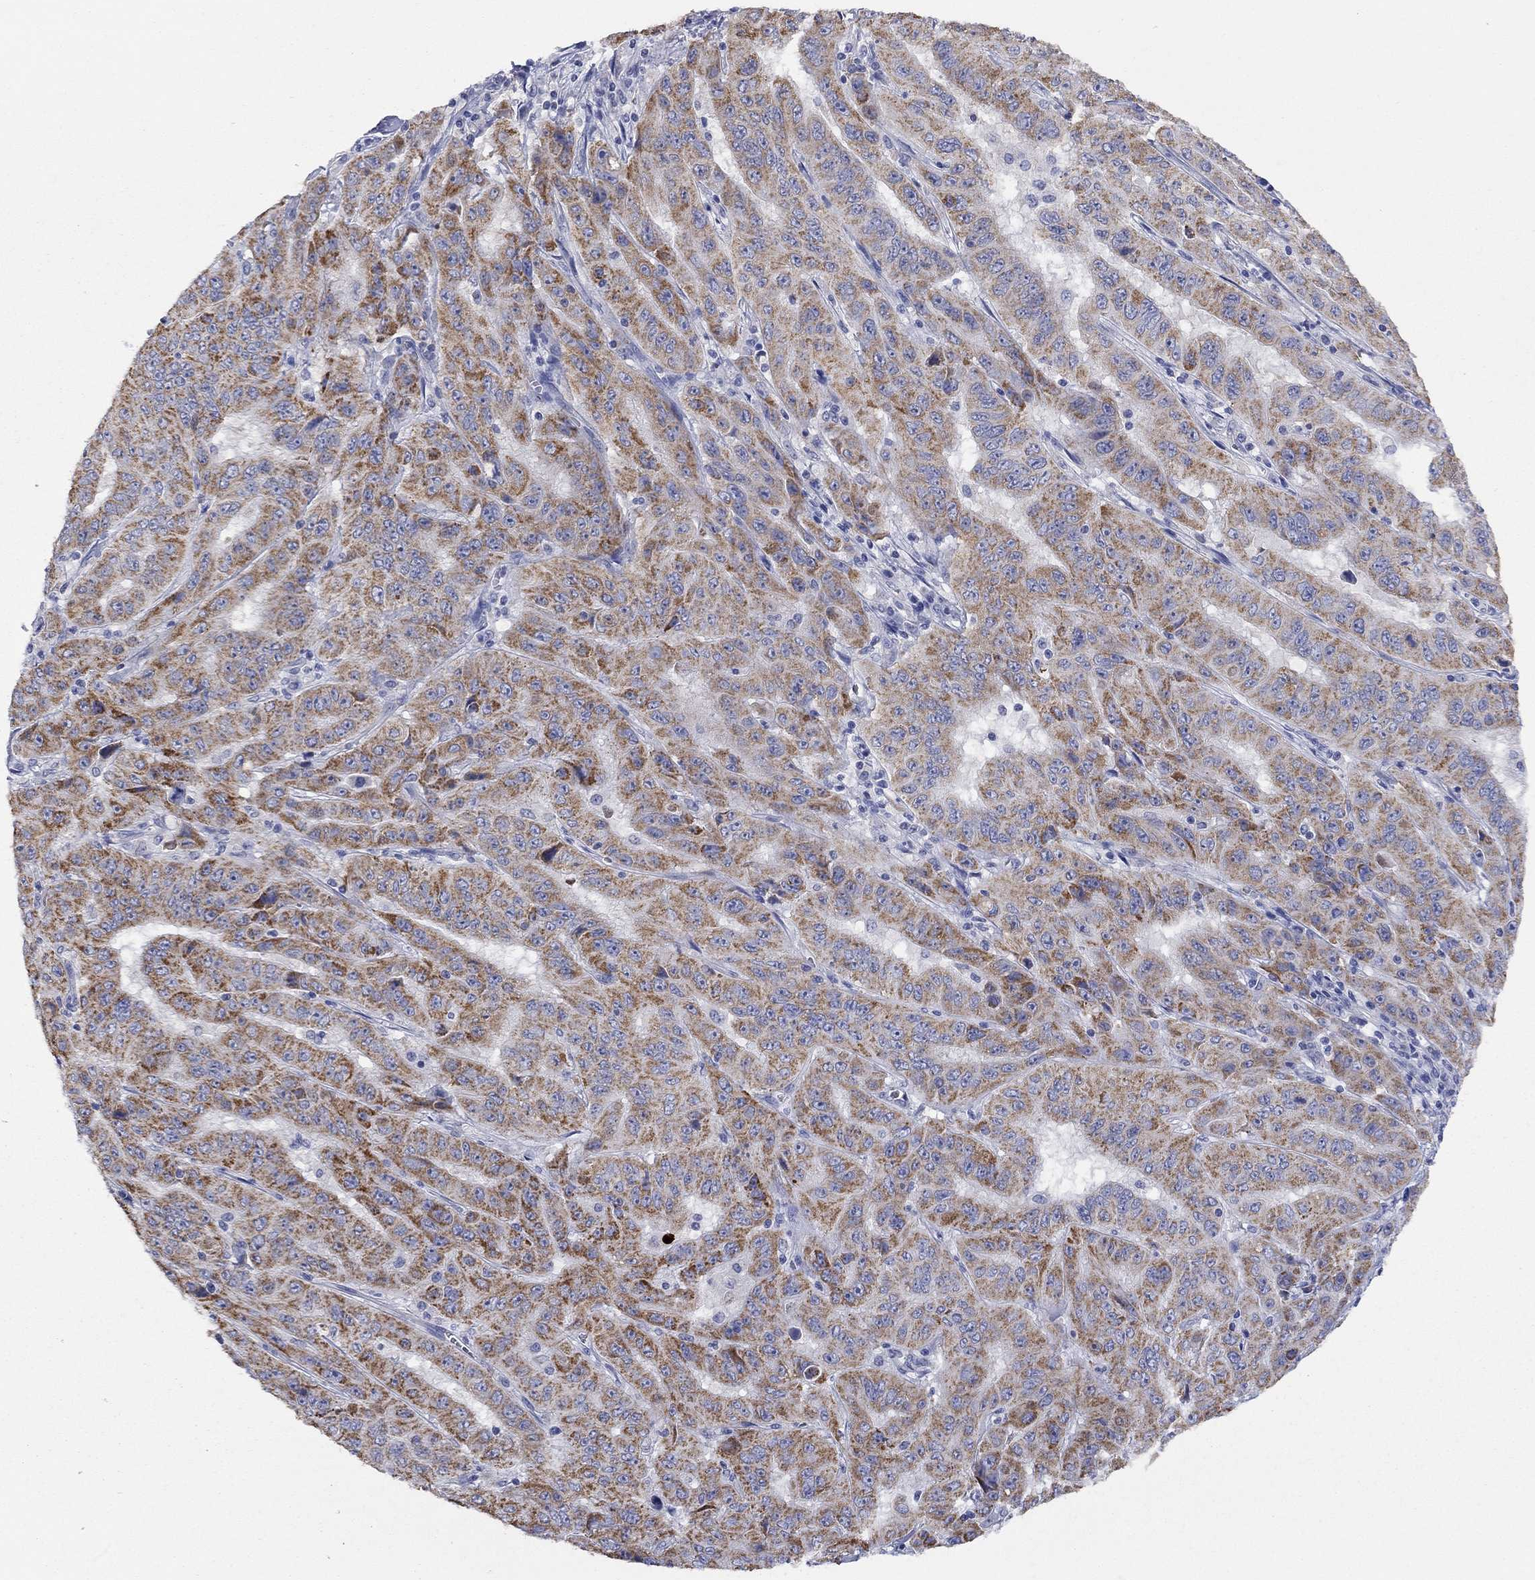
{"staining": {"intensity": "moderate", "quantity": ">75%", "location": "cytoplasmic/membranous"}, "tissue": "pancreatic cancer", "cell_type": "Tumor cells", "image_type": "cancer", "snomed": [{"axis": "morphology", "description": "Adenocarcinoma, NOS"}, {"axis": "topography", "description": "Pancreas"}], "caption": "Immunohistochemistry (IHC) image of pancreatic adenocarcinoma stained for a protein (brown), which demonstrates medium levels of moderate cytoplasmic/membranous staining in approximately >75% of tumor cells.", "gene": "CLVS1", "patient": {"sex": "male", "age": 63}}